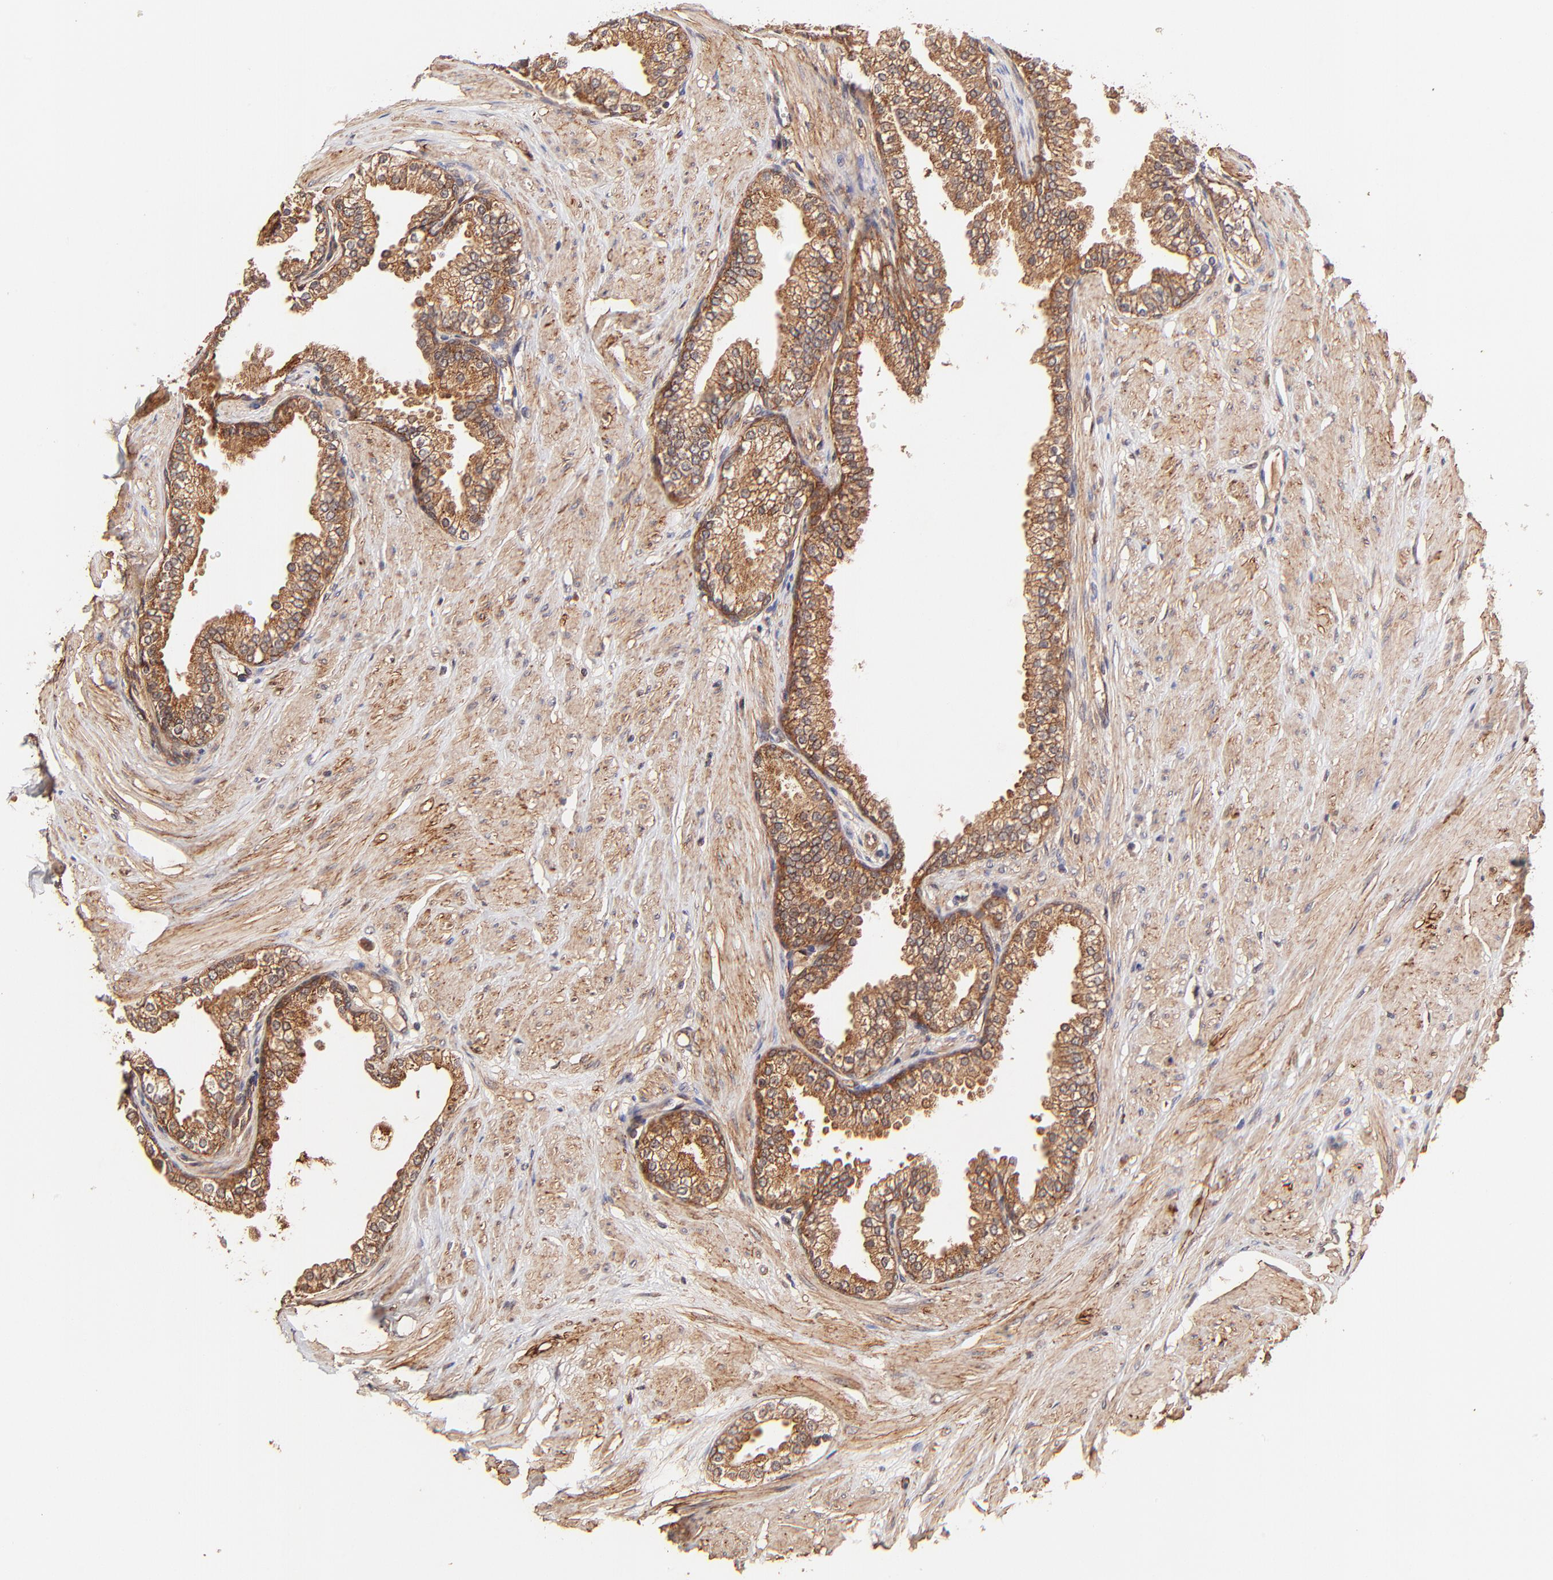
{"staining": {"intensity": "moderate", "quantity": ">75%", "location": "cytoplasmic/membranous"}, "tissue": "prostate", "cell_type": "Glandular cells", "image_type": "normal", "snomed": [{"axis": "morphology", "description": "Normal tissue, NOS"}, {"axis": "topography", "description": "Prostate"}], "caption": "Benign prostate was stained to show a protein in brown. There is medium levels of moderate cytoplasmic/membranous positivity in approximately >75% of glandular cells.", "gene": "ITGB1", "patient": {"sex": "male", "age": 64}}